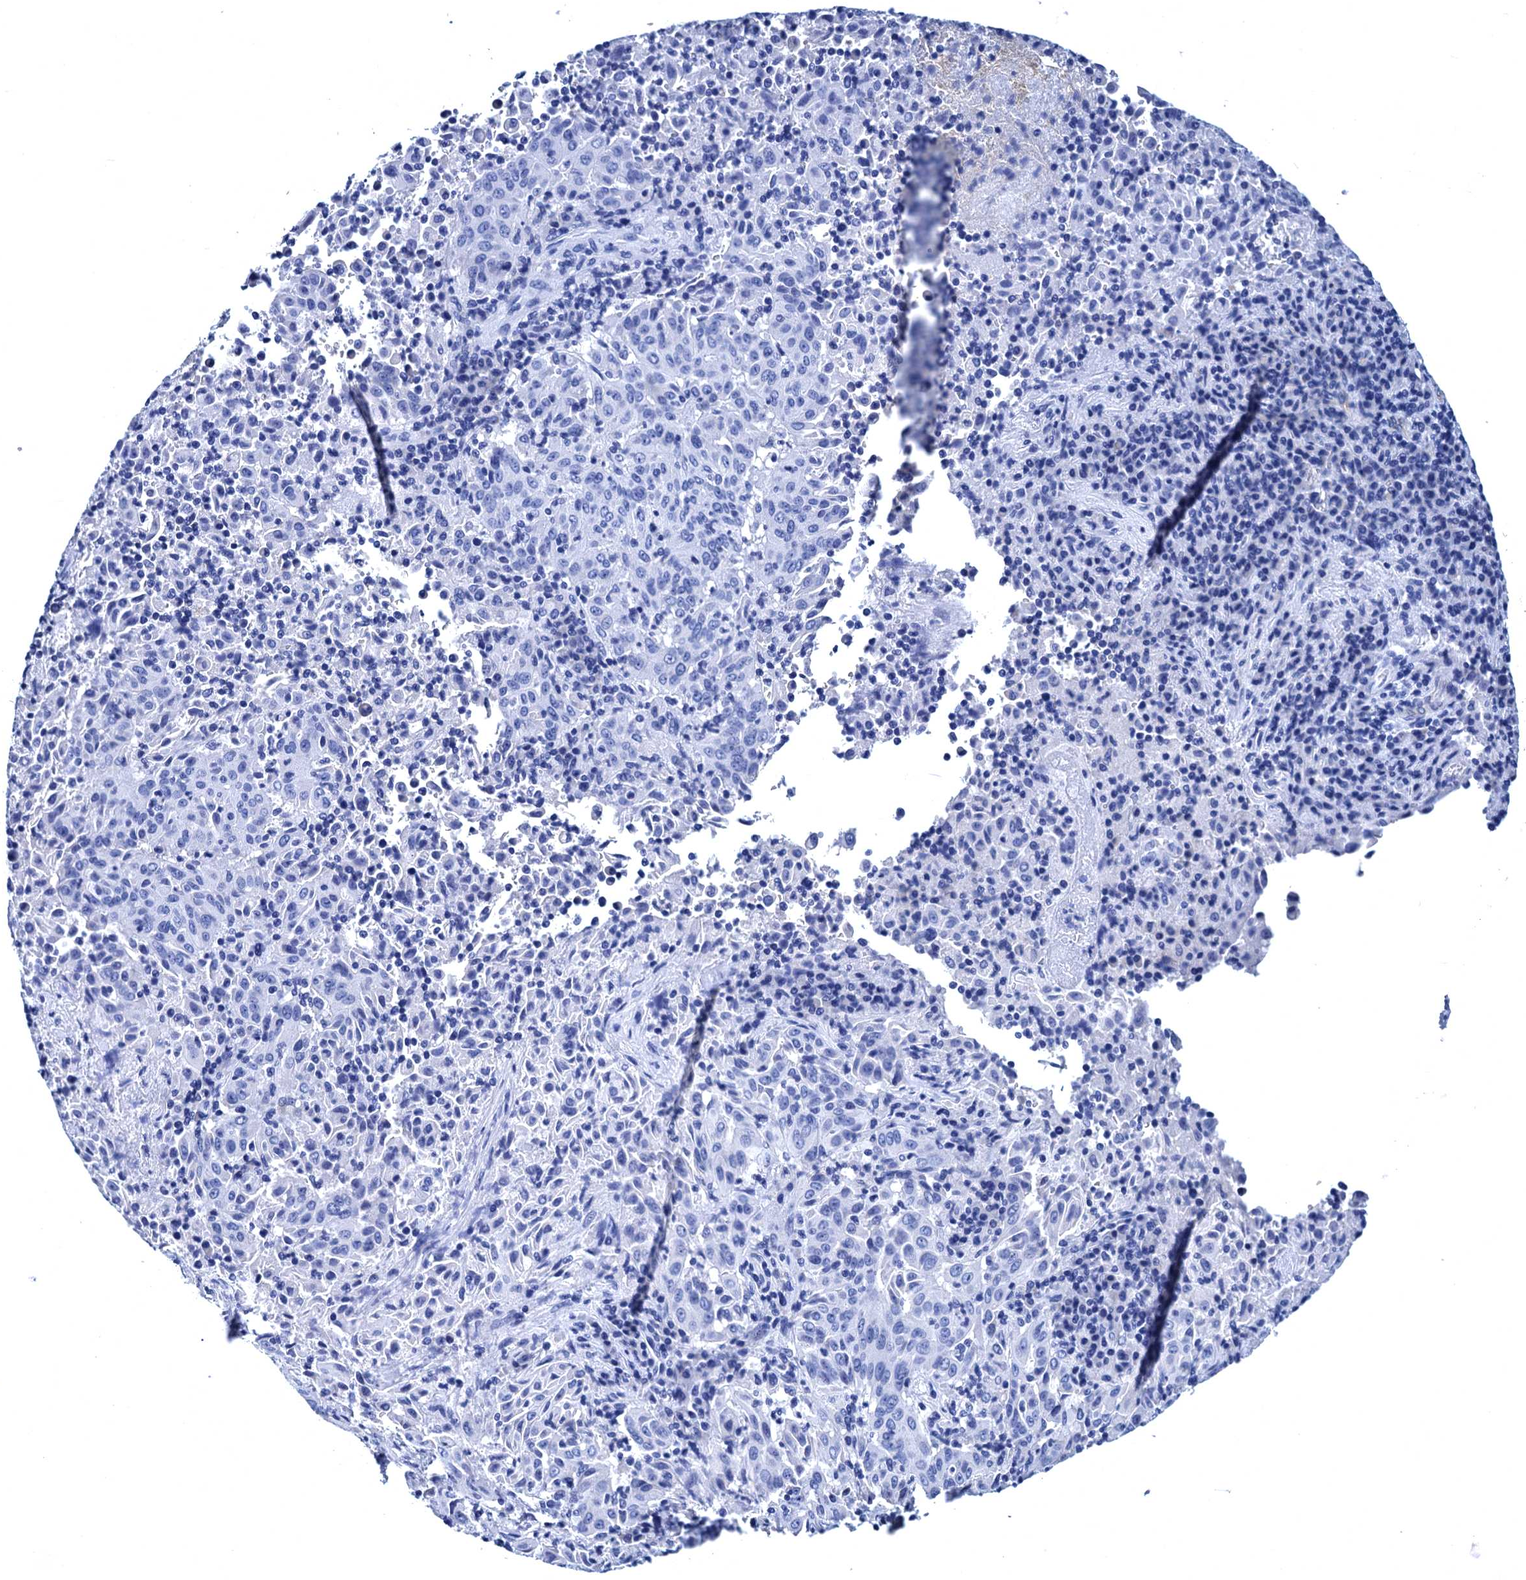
{"staining": {"intensity": "negative", "quantity": "none", "location": "none"}, "tissue": "pancreatic cancer", "cell_type": "Tumor cells", "image_type": "cancer", "snomed": [{"axis": "morphology", "description": "Adenocarcinoma, NOS"}, {"axis": "topography", "description": "Pancreas"}], "caption": "Immunohistochemistry photomicrograph of neoplastic tissue: human pancreatic adenocarcinoma stained with DAB displays no significant protein expression in tumor cells.", "gene": "MYBPC3", "patient": {"sex": "male", "age": 51}}